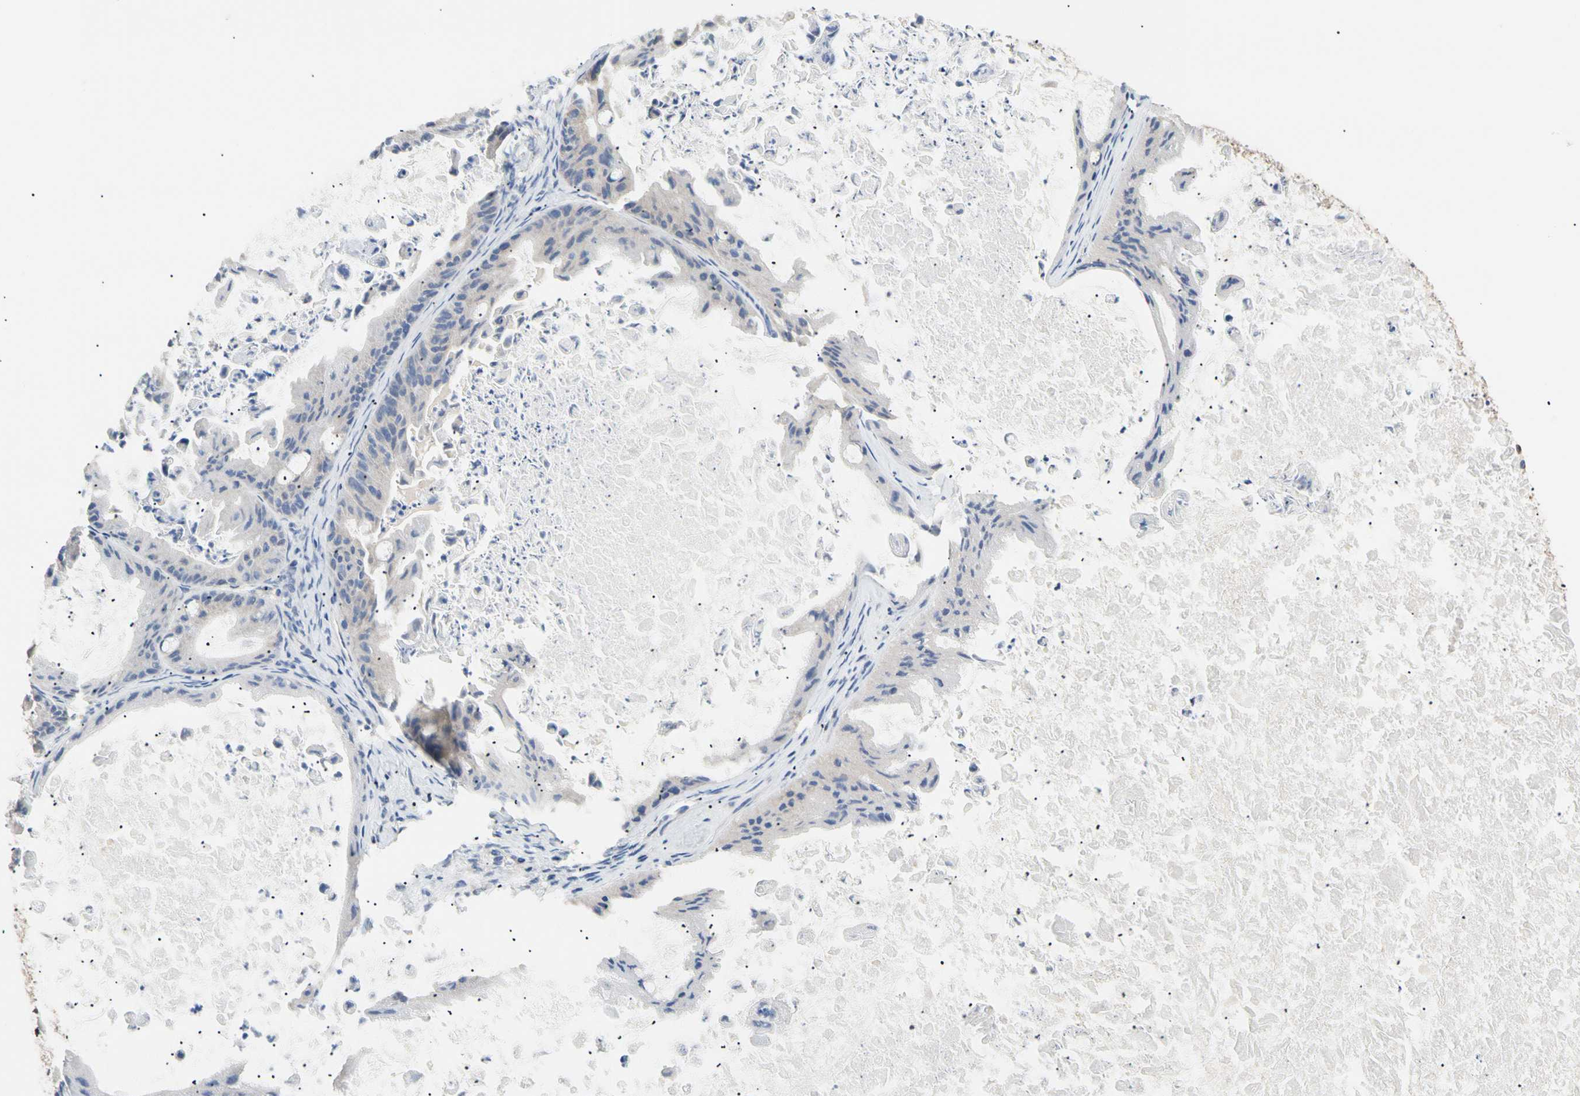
{"staining": {"intensity": "negative", "quantity": "none", "location": "none"}, "tissue": "ovarian cancer", "cell_type": "Tumor cells", "image_type": "cancer", "snomed": [{"axis": "morphology", "description": "Cystadenocarcinoma, mucinous, NOS"}, {"axis": "topography", "description": "Ovary"}], "caption": "A photomicrograph of ovarian cancer stained for a protein exhibits no brown staining in tumor cells.", "gene": "PLGRKT", "patient": {"sex": "female", "age": 37}}